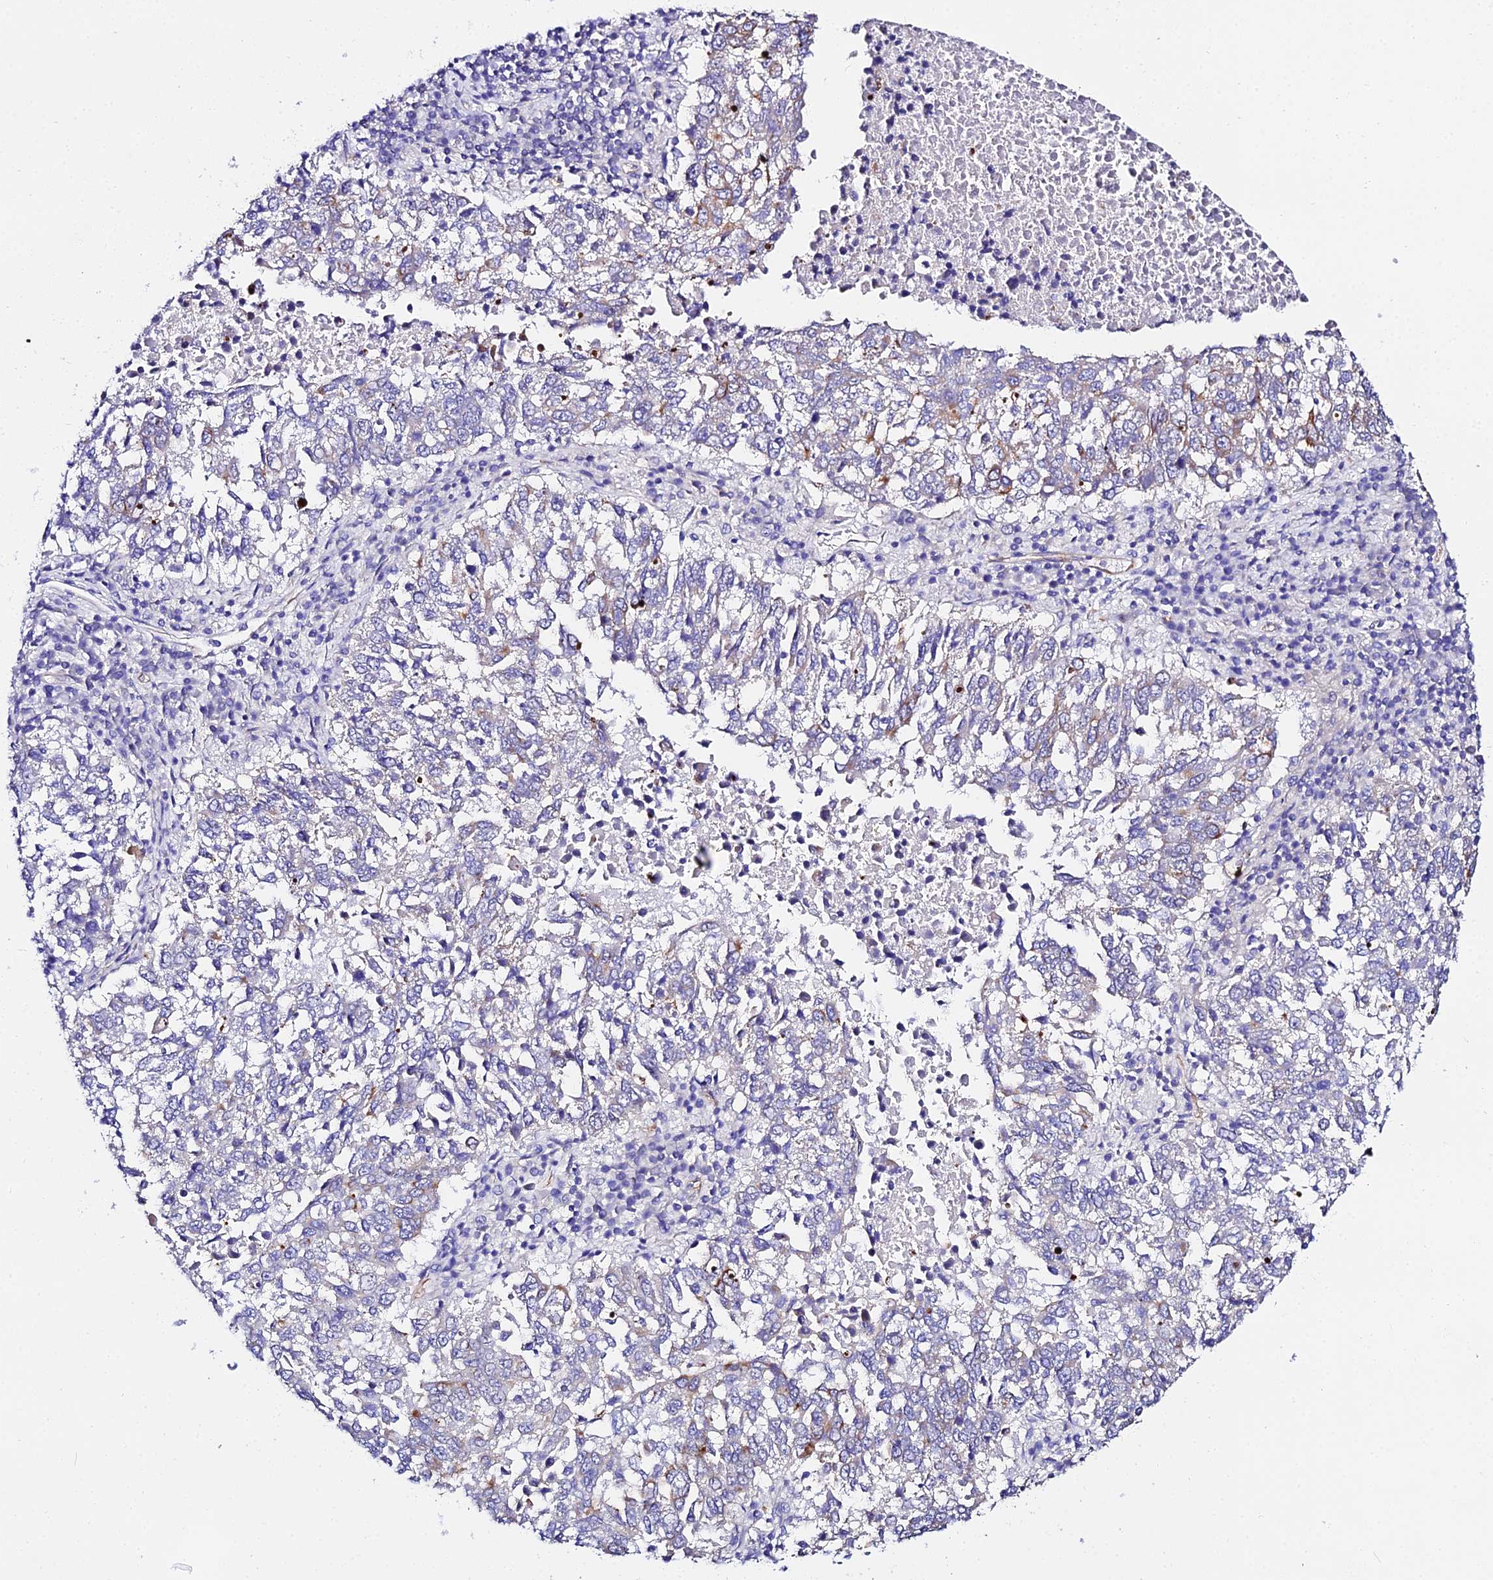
{"staining": {"intensity": "weak", "quantity": "<25%", "location": "cytoplasmic/membranous"}, "tissue": "lung cancer", "cell_type": "Tumor cells", "image_type": "cancer", "snomed": [{"axis": "morphology", "description": "Squamous cell carcinoma, NOS"}, {"axis": "topography", "description": "Lung"}], "caption": "There is no significant positivity in tumor cells of lung cancer. Nuclei are stained in blue.", "gene": "DAW1", "patient": {"sex": "male", "age": 73}}